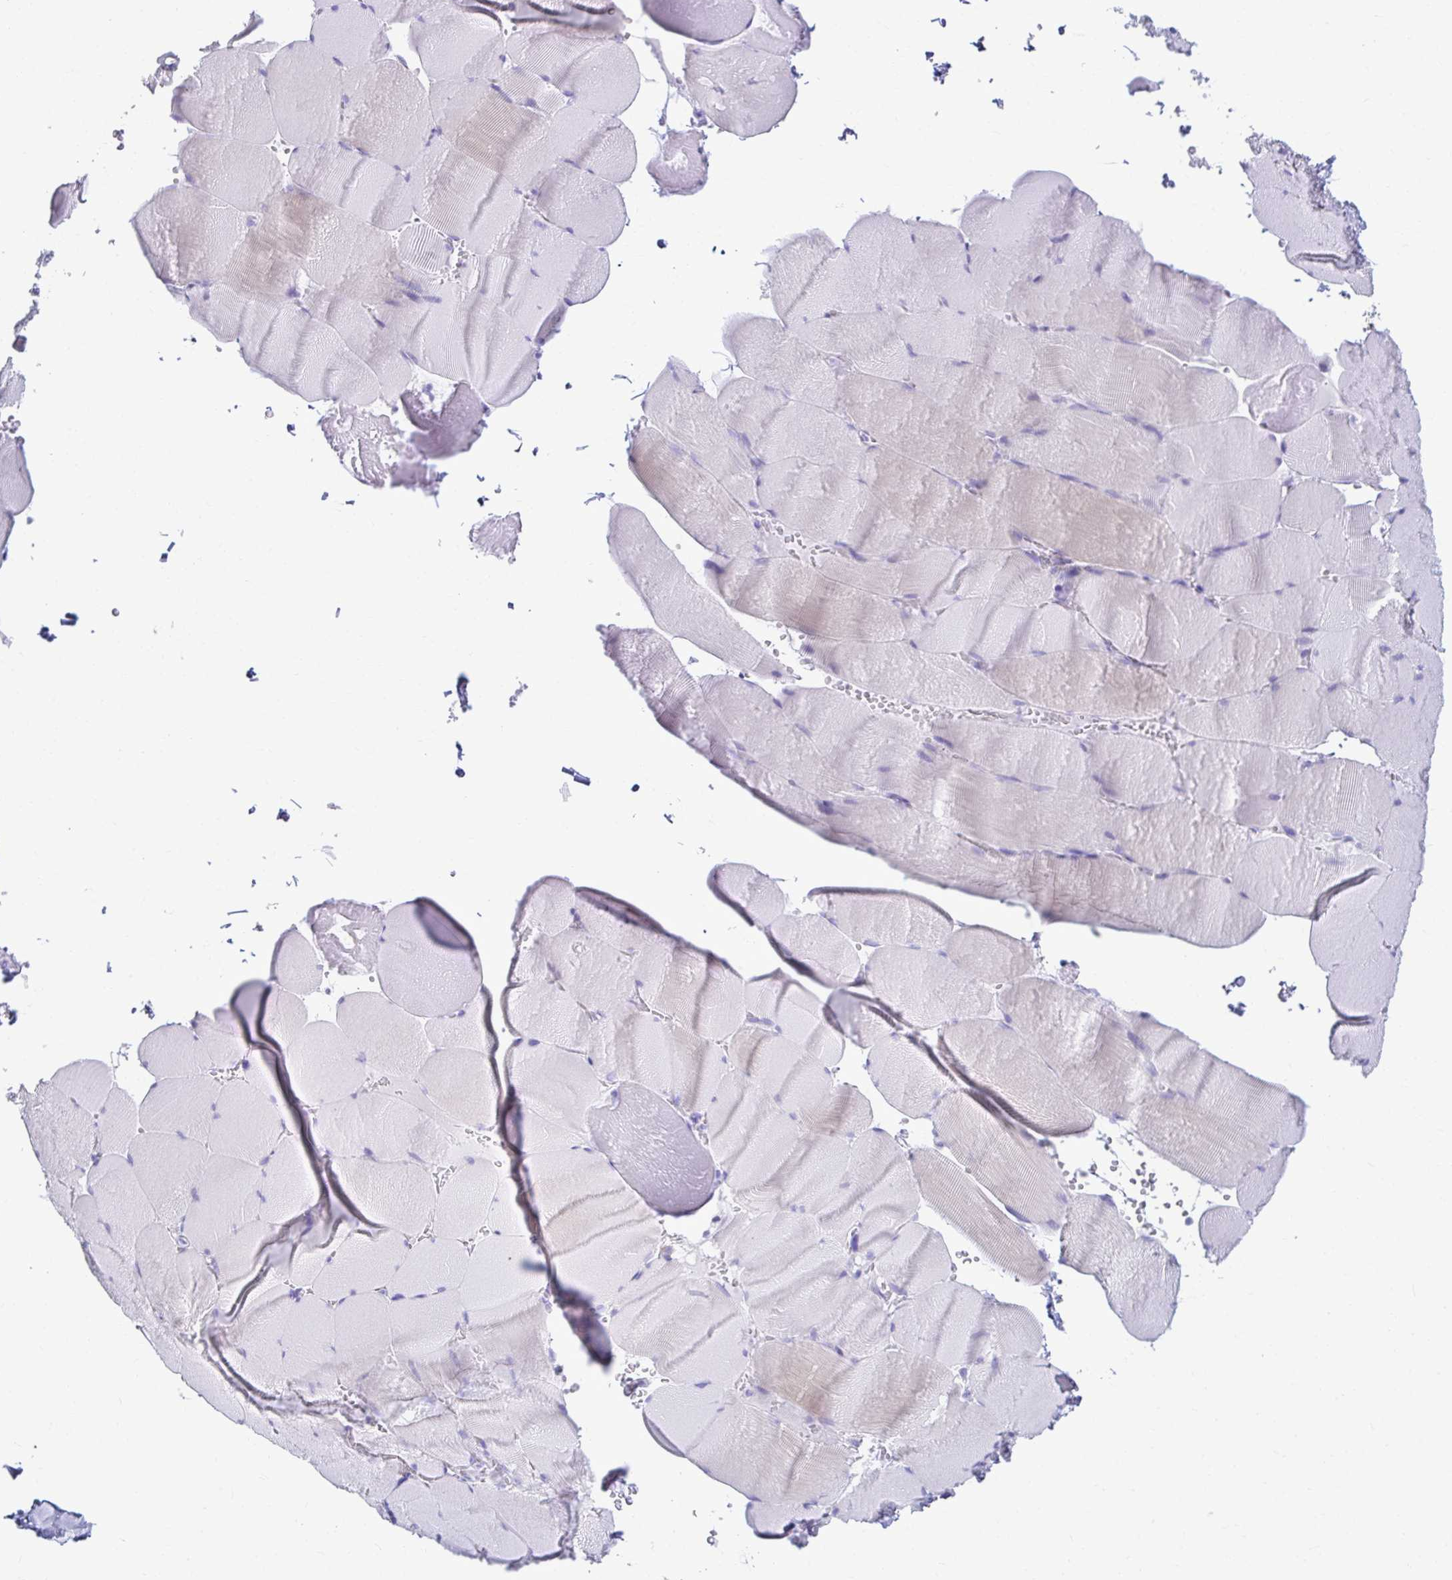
{"staining": {"intensity": "negative", "quantity": "none", "location": "none"}, "tissue": "skeletal muscle", "cell_type": "Myocytes", "image_type": "normal", "snomed": [{"axis": "morphology", "description": "Normal tissue, NOS"}, {"axis": "topography", "description": "Skeletal muscle"}, {"axis": "topography", "description": "Head-Neck"}], "caption": "DAB (3,3'-diaminobenzidine) immunohistochemical staining of benign human skeletal muscle shows no significant expression in myocytes.", "gene": "ATP4B", "patient": {"sex": "male", "age": 66}}